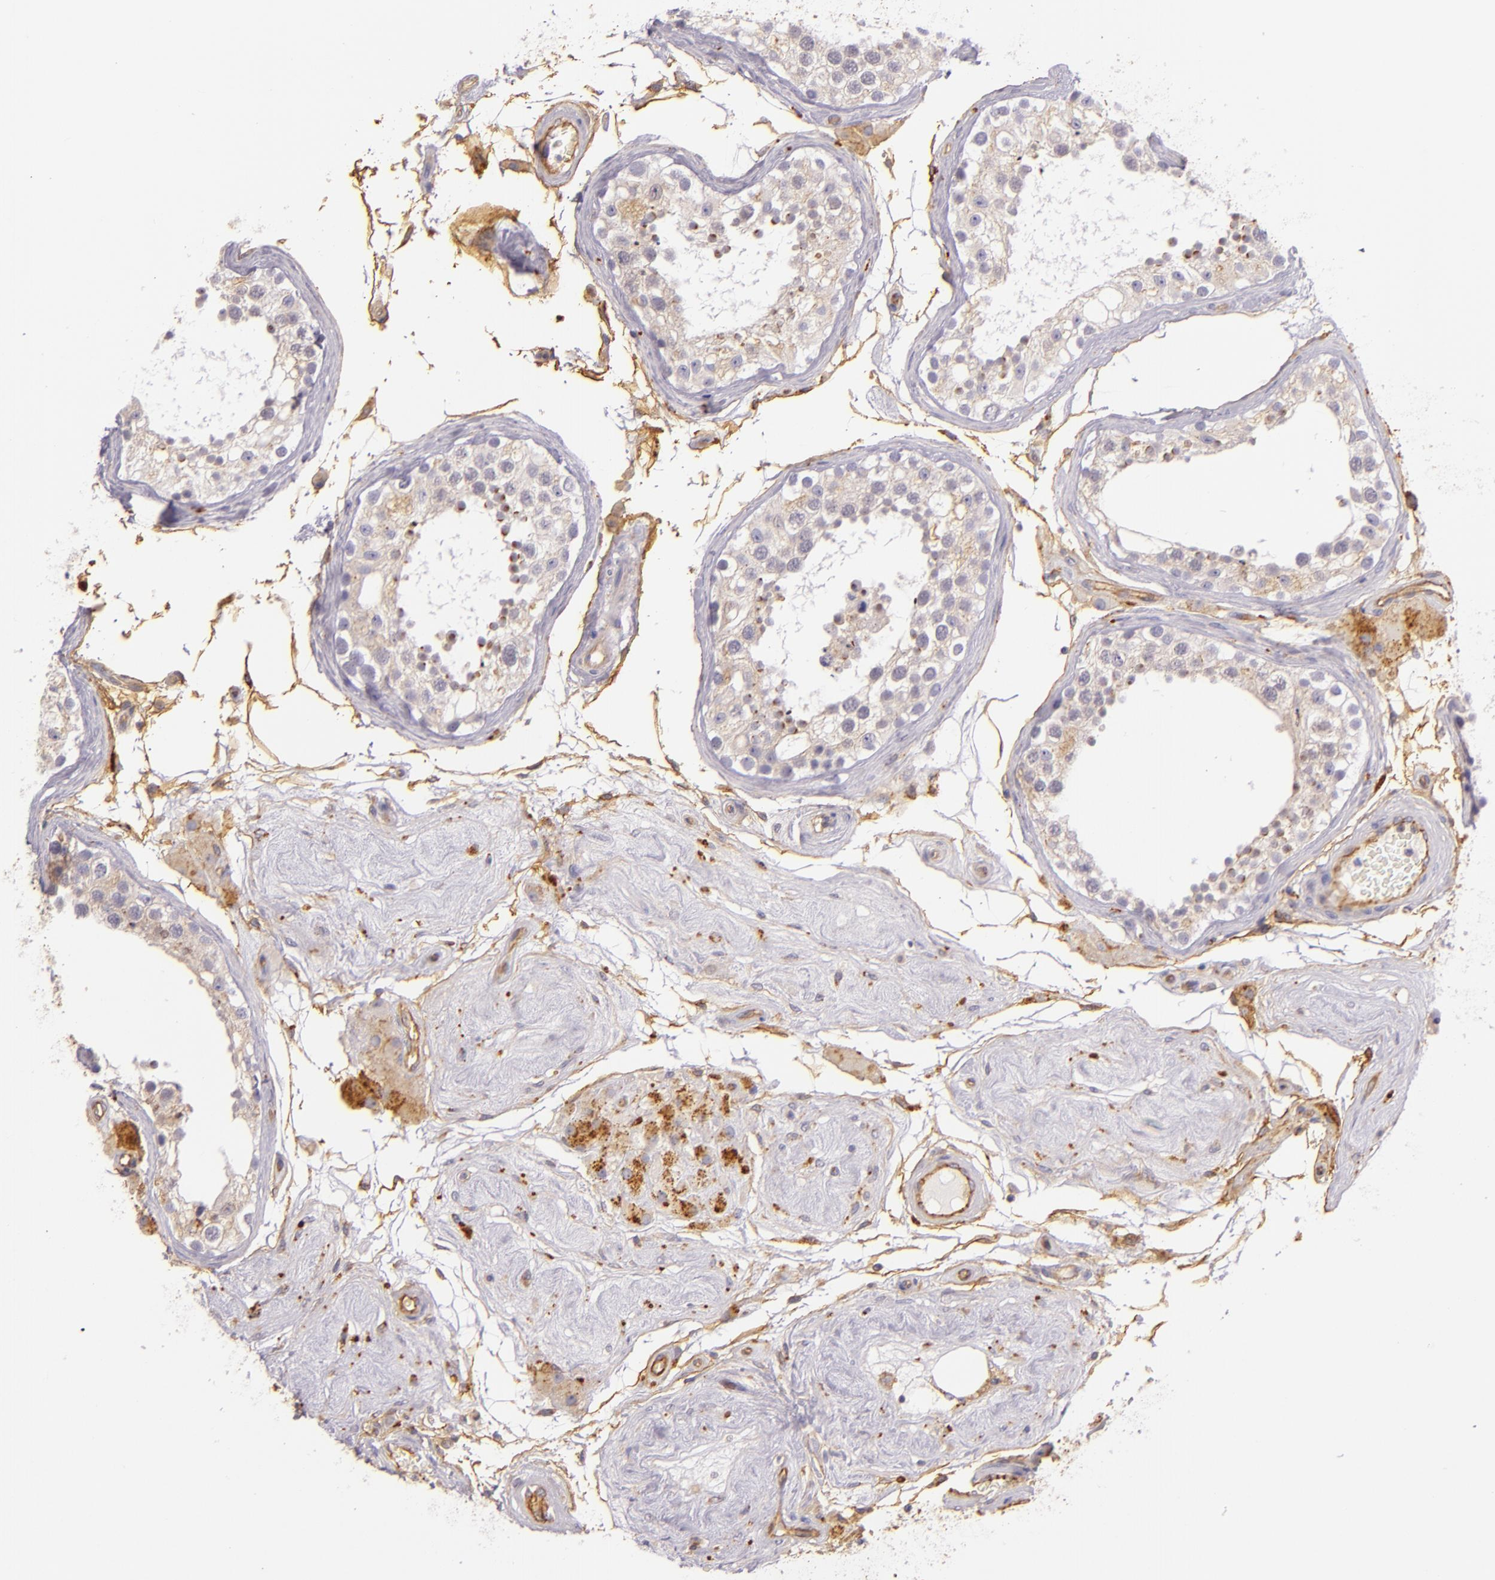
{"staining": {"intensity": "weak", "quantity": "25%-75%", "location": "cytoplasmic/membranous"}, "tissue": "testis", "cell_type": "Cells in seminiferous ducts", "image_type": "normal", "snomed": [{"axis": "morphology", "description": "Normal tissue, NOS"}, {"axis": "topography", "description": "Testis"}], "caption": "A brown stain highlights weak cytoplasmic/membranous staining of a protein in cells in seminiferous ducts of benign human testis. (Brightfield microscopy of DAB IHC at high magnification).", "gene": "CTSF", "patient": {"sex": "male", "age": 68}}